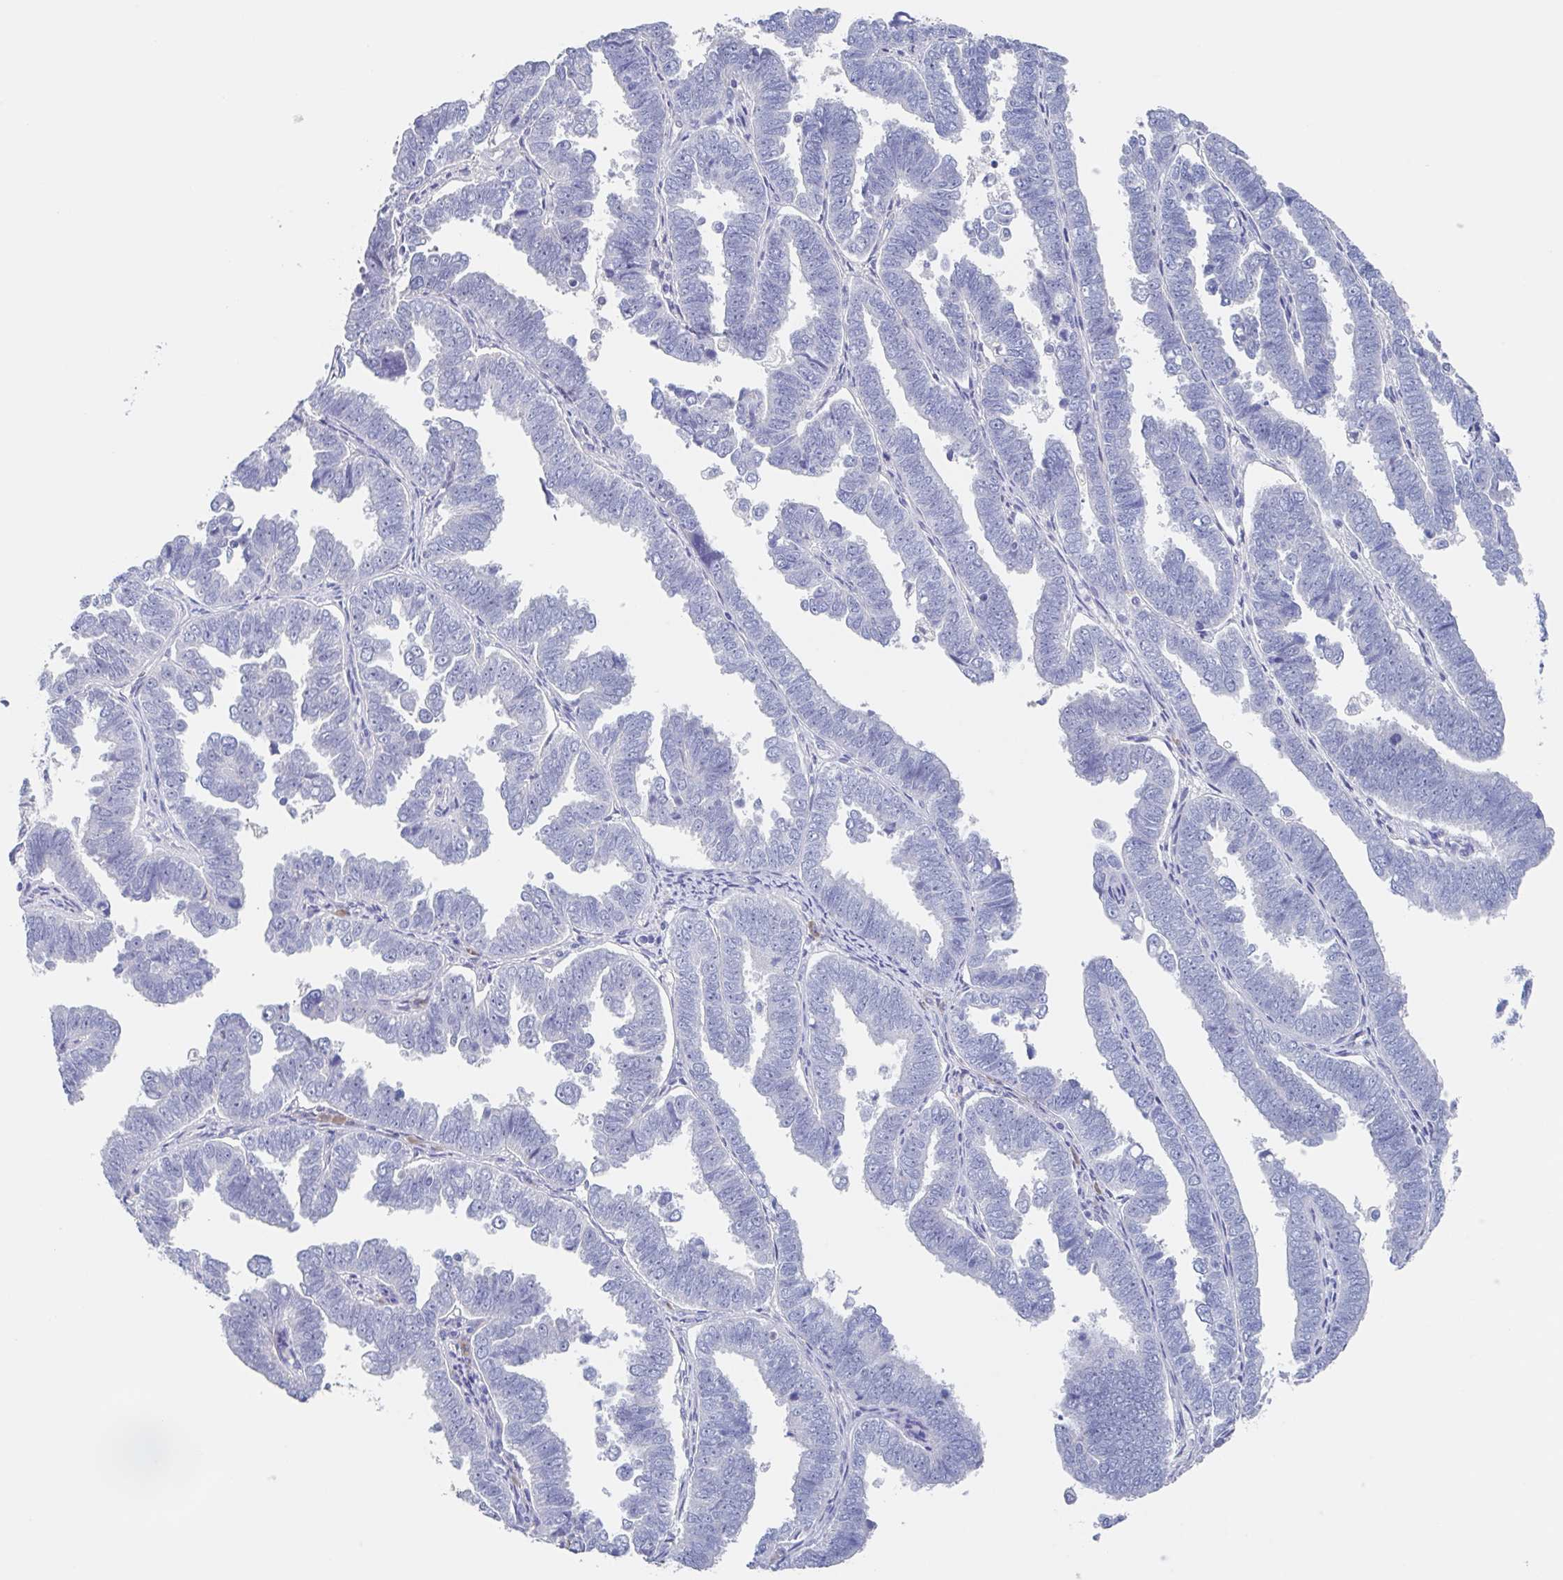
{"staining": {"intensity": "negative", "quantity": "none", "location": "none"}, "tissue": "endometrial cancer", "cell_type": "Tumor cells", "image_type": "cancer", "snomed": [{"axis": "morphology", "description": "Adenocarcinoma, NOS"}, {"axis": "topography", "description": "Endometrium"}], "caption": "DAB immunohistochemical staining of endometrial cancer demonstrates no significant staining in tumor cells.", "gene": "NOXRED1", "patient": {"sex": "female", "age": 75}}